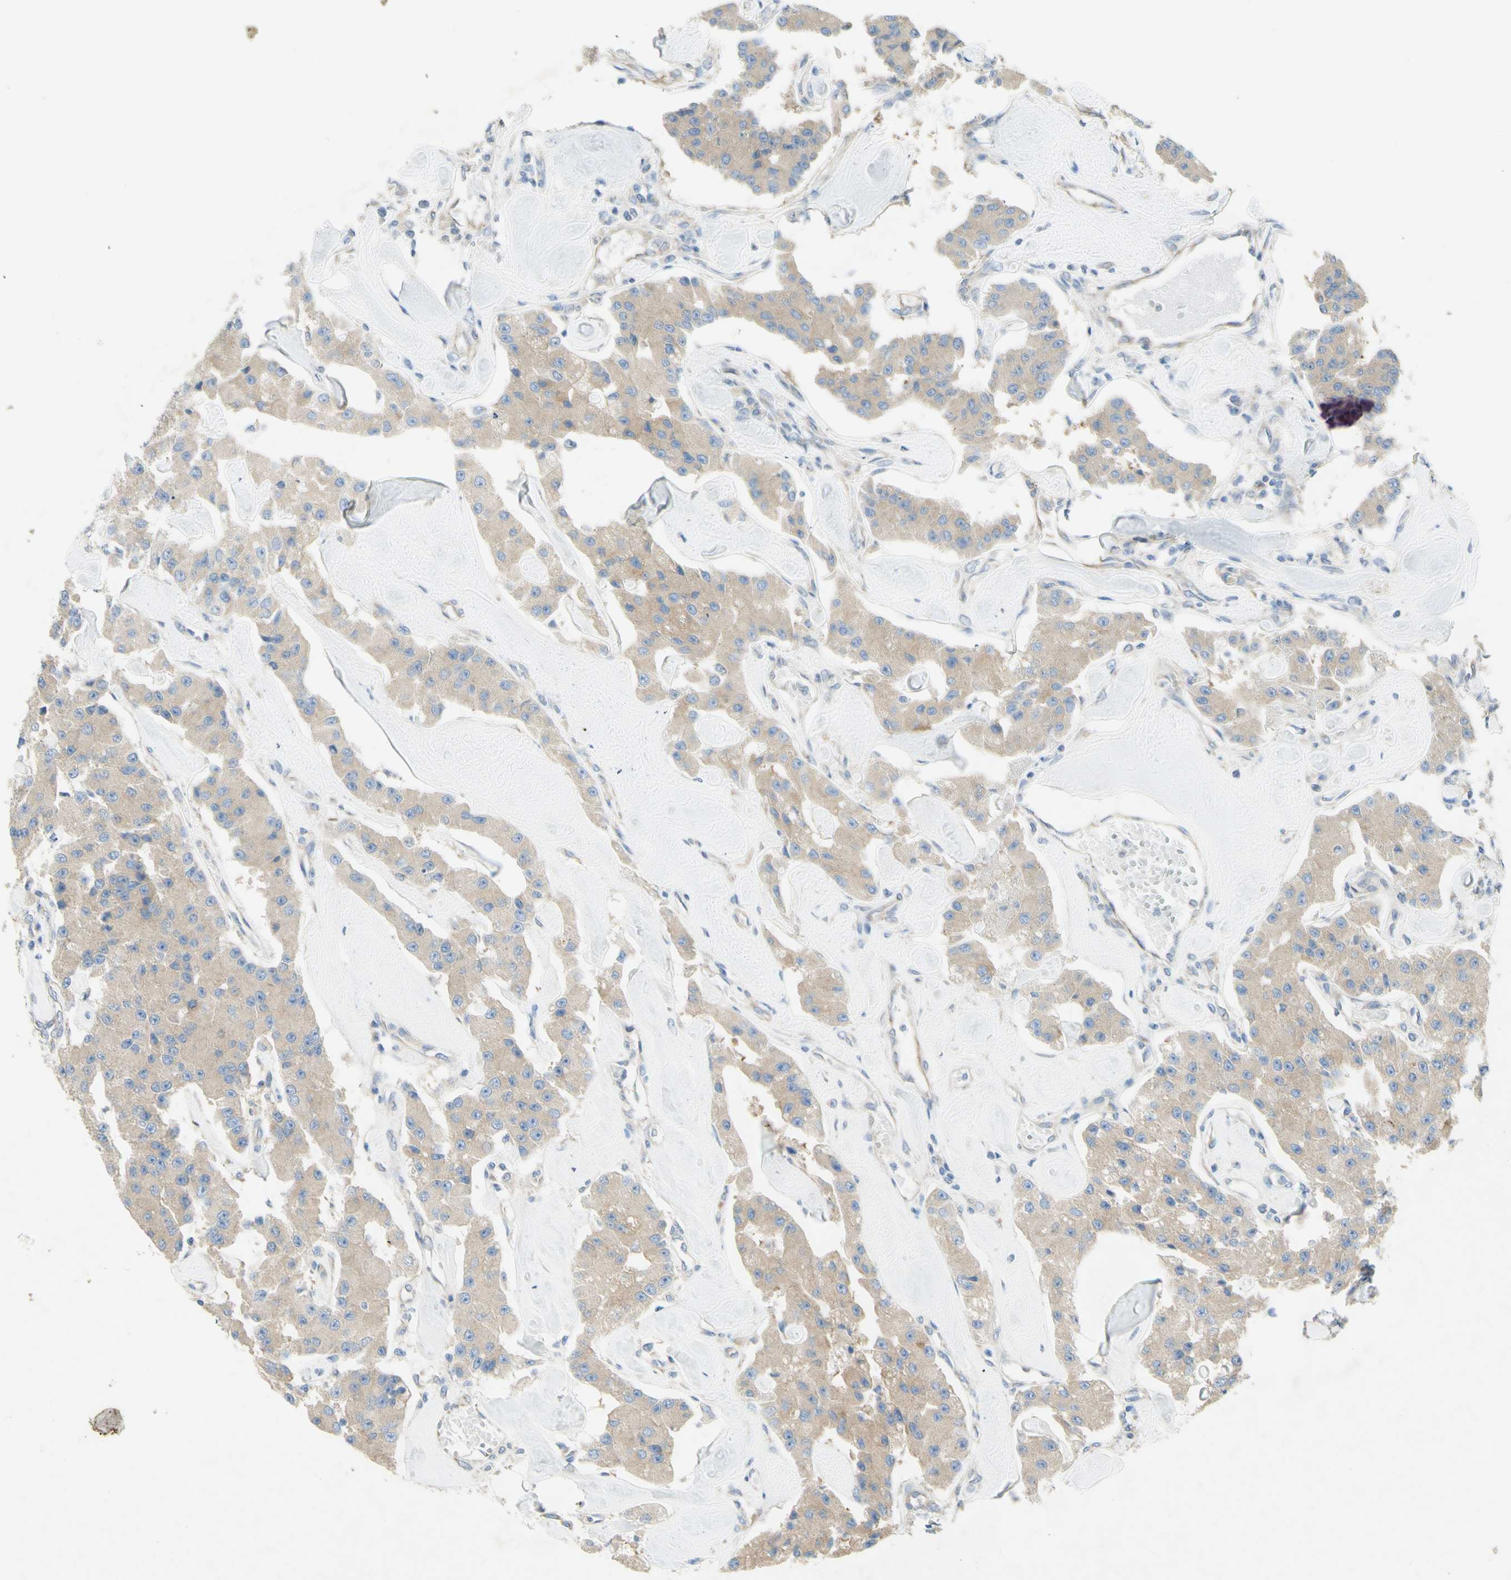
{"staining": {"intensity": "weak", "quantity": ">75%", "location": "cytoplasmic/membranous"}, "tissue": "carcinoid", "cell_type": "Tumor cells", "image_type": "cancer", "snomed": [{"axis": "morphology", "description": "Carcinoid, malignant, NOS"}, {"axis": "topography", "description": "Pancreas"}], "caption": "Tumor cells reveal weak cytoplasmic/membranous expression in about >75% of cells in carcinoid.", "gene": "DYNC1H1", "patient": {"sex": "male", "age": 41}}